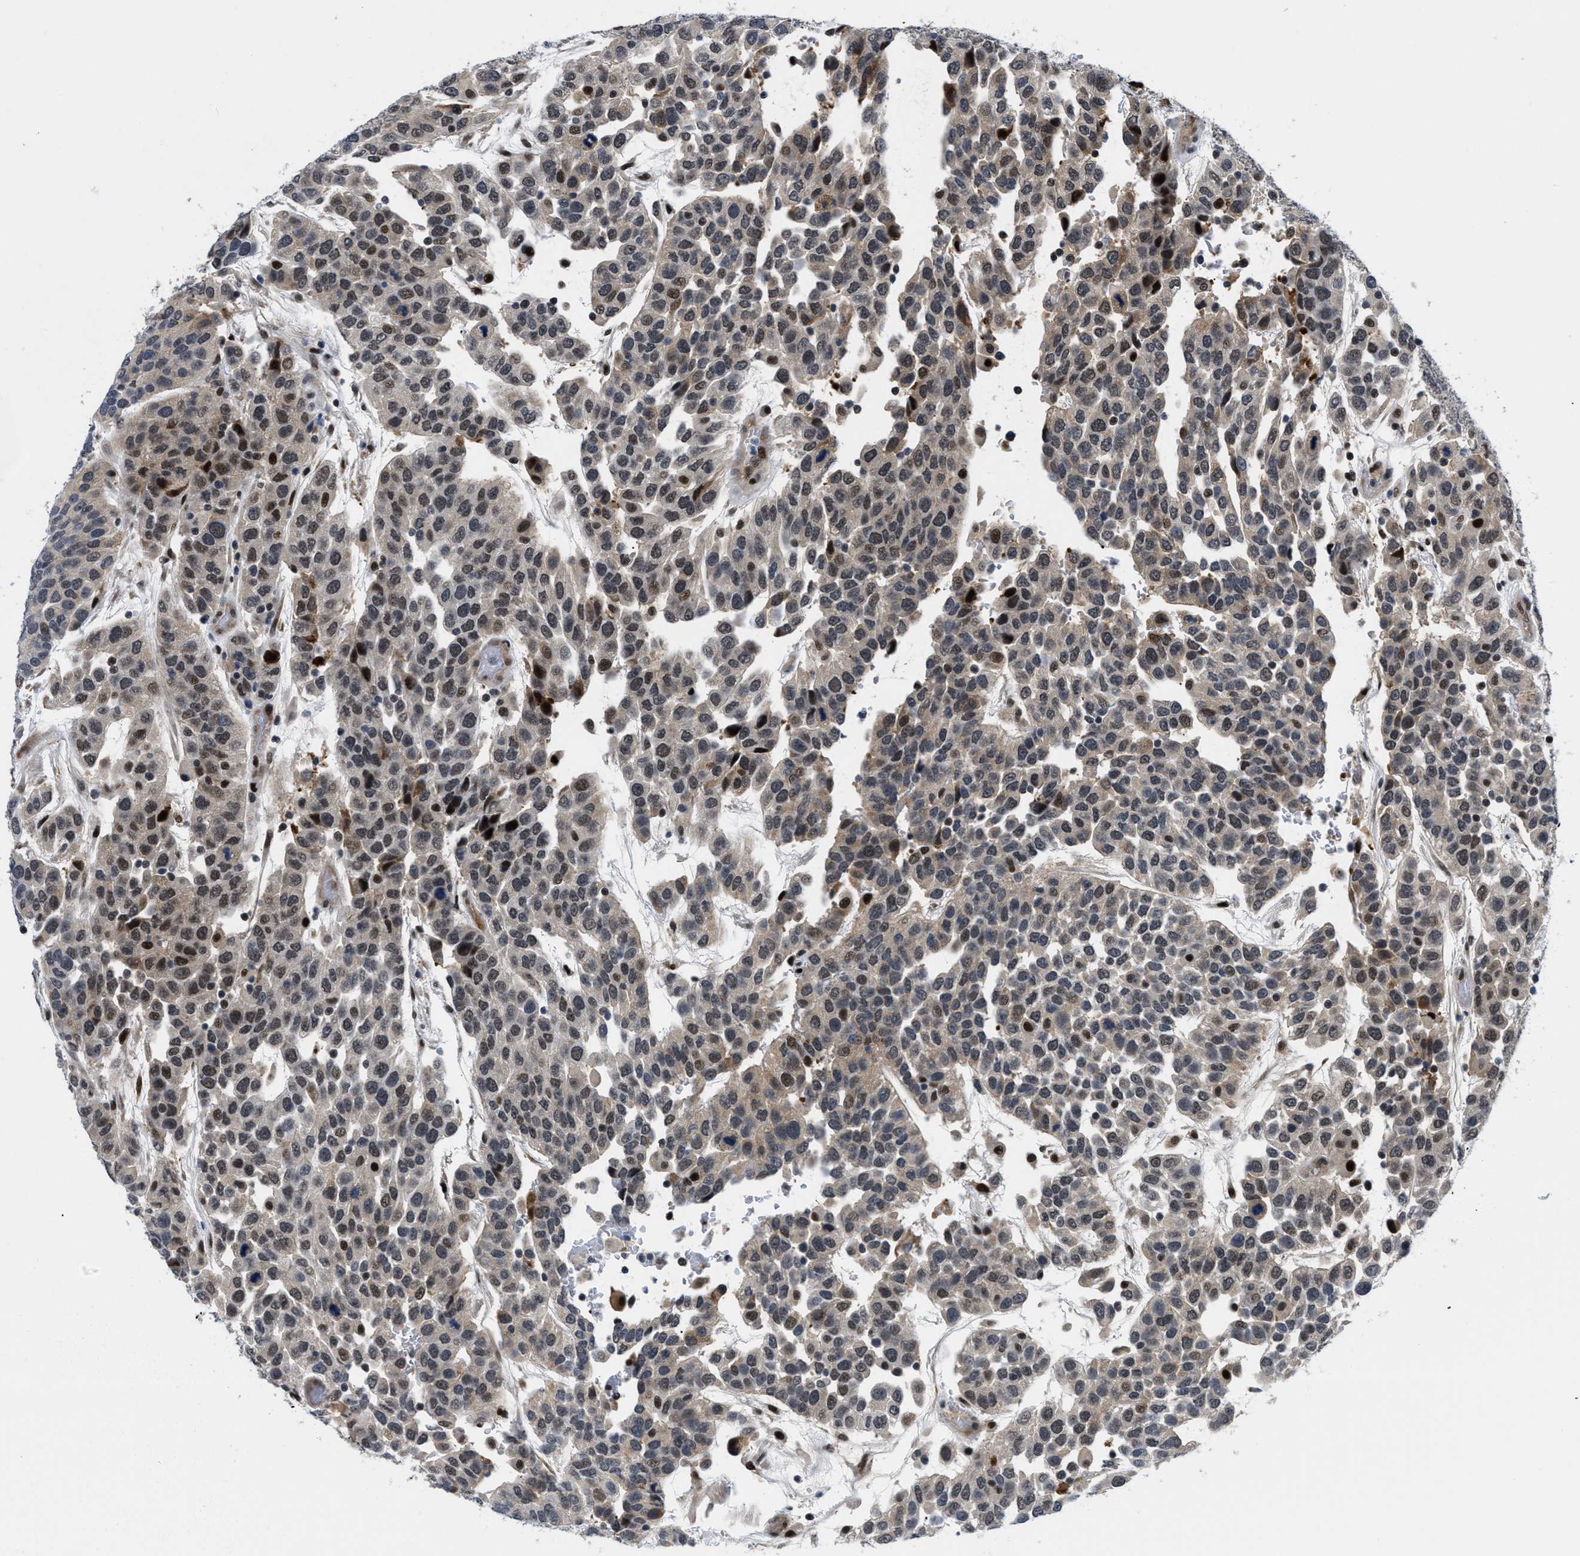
{"staining": {"intensity": "moderate", "quantity": "25%-75%", "location": "nuclear"}, "tissue": "urothelial cancer", "cell_type": "Tumor cells", "image_type": "cancer", "snomed": [{"axis": "morphology", "description": "Urothelial carcinoma, High grade"}, {"axis": "topography", "description": "Urinary bladder"}], "caption": "Immunohistochemical staining of urothelial carcinoma (high-grade) displays moderate nuclear protein expression in approximately 25%-75% of tumor cells.", "gene": "SLC29A2", "patient": {"sex": "female", "age": 80}}